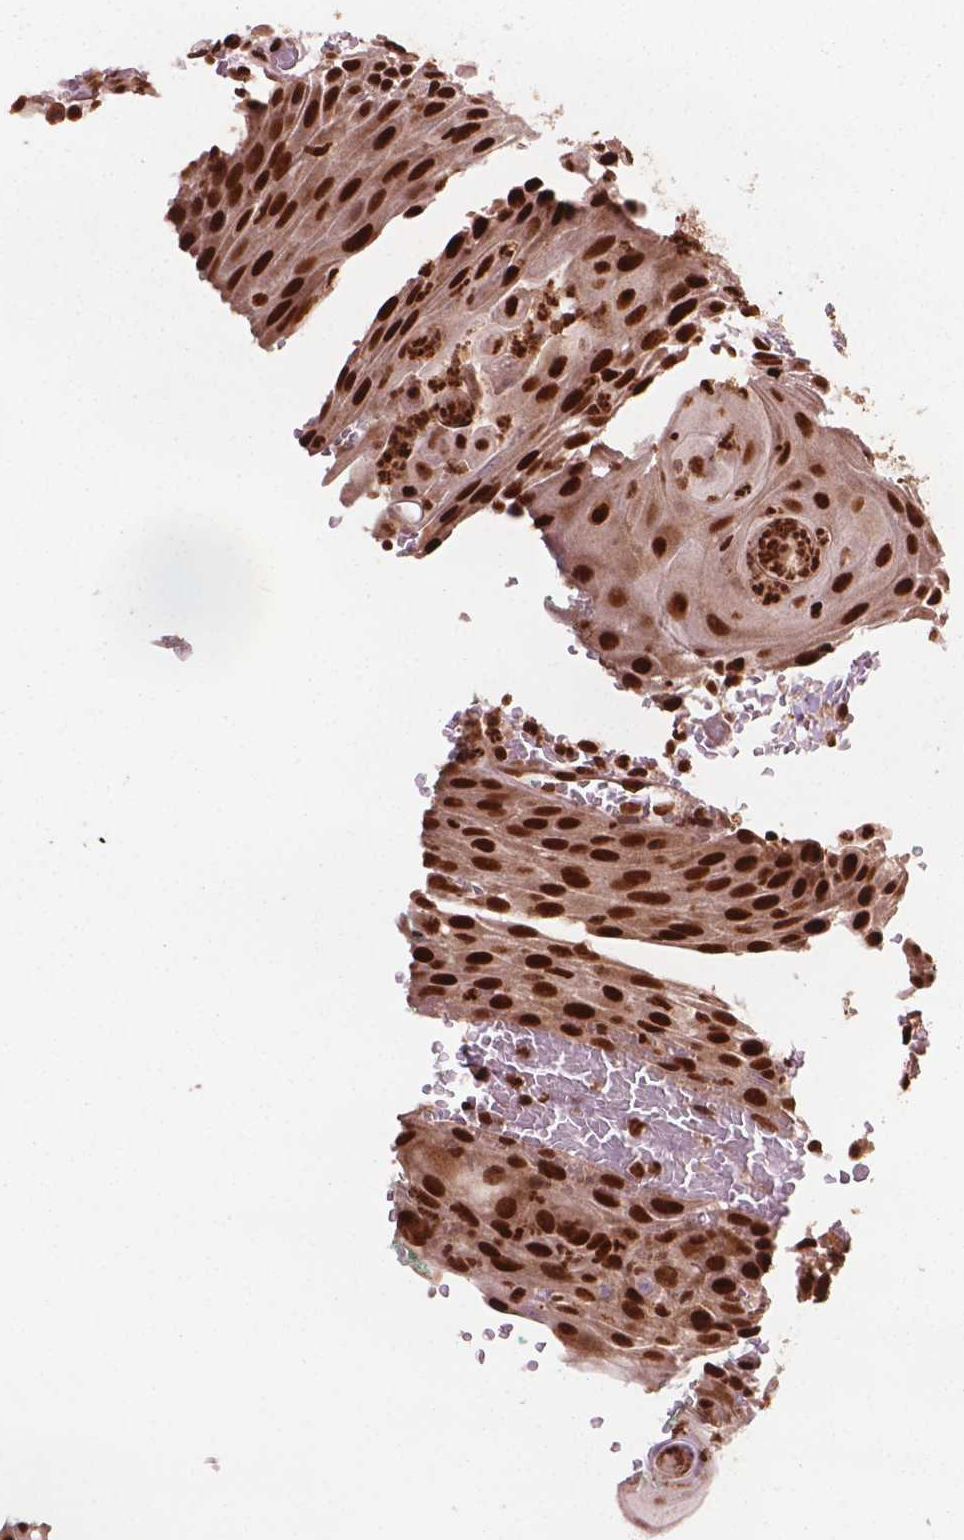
{"staining": {"intensity": "strong", "quantity": ">75%", "location": "nuclear"}, "tissue": "head and neck cancer", "cell_type": "Tumor cells", "image_type": "cancer", "snomed": [{"axis": "morphology", "description": "Squamous cell carcinoma, NOS"}, {"axis": "topography", "description": "Head-Neck"}], "caption": "IHC (DAB (3,3'-diaminobenzidine)) staining of squamous cell carcinoma (head and neck) displays strong nuclear protein positivity in approximately >75% of tumor cells.", "gene": "ANP32B", "patient": {"sex": "male", "age": 69}}